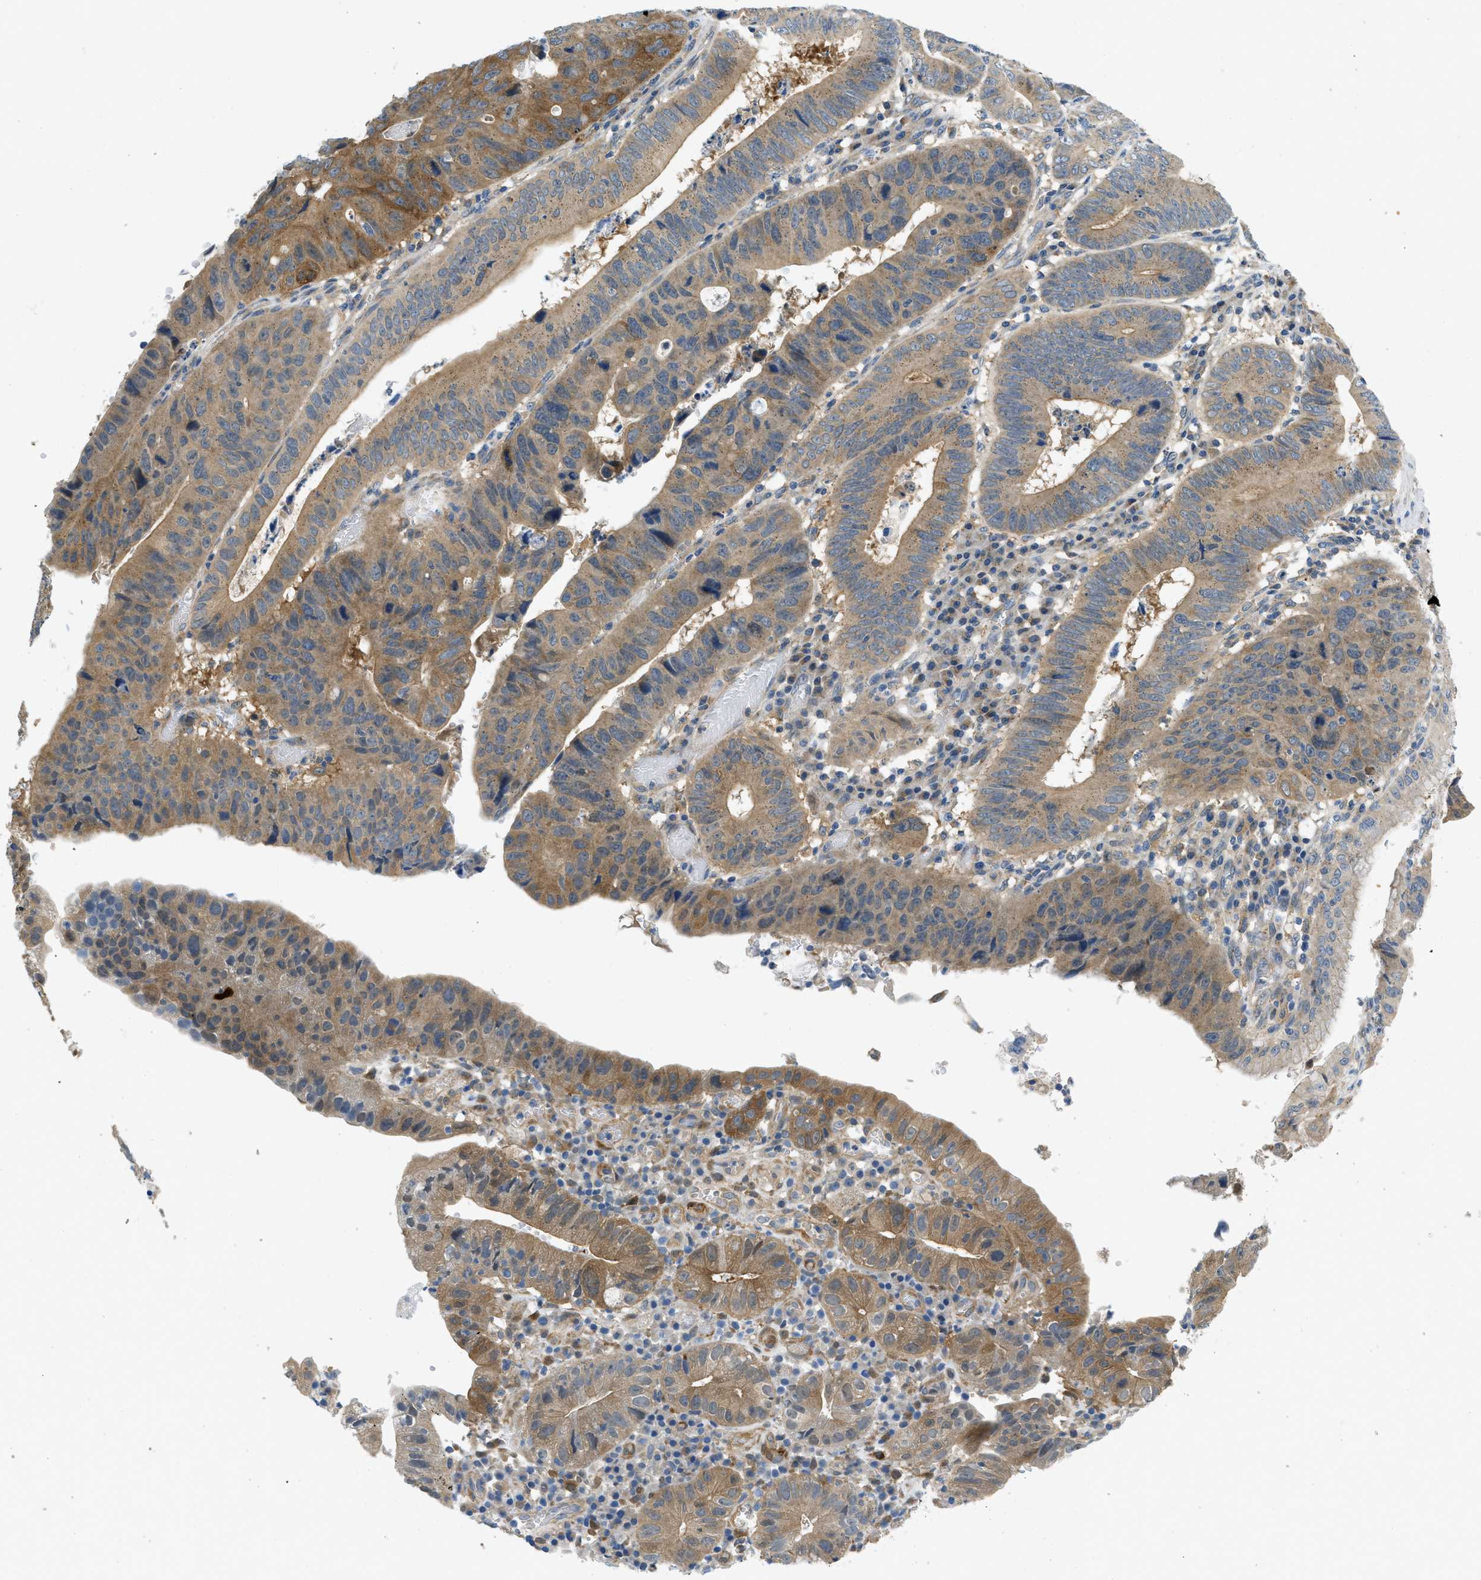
{"staining": {"intensity": "moderate", "quantity": "25%-75%", "location": "cytoplasmic/membranous"}, "tissue": "stomach cancer", "cell_type": "Tumor cells", "image_type": "cancer", "snomed": [{"axis": "morphology", "description": "Adenocarcinoma, NOS"}, {"axis": "topography", "description": "Stomach"}], "caption": "Stomach adenocarcinoma was stained to show a protein in brown. There is medium levels of moderate cytoplasmic/membranous expression in about 25%-75% of tumor cells.", "gene": "RIPK2", "patient": {"sex": "male", "age": 59}}